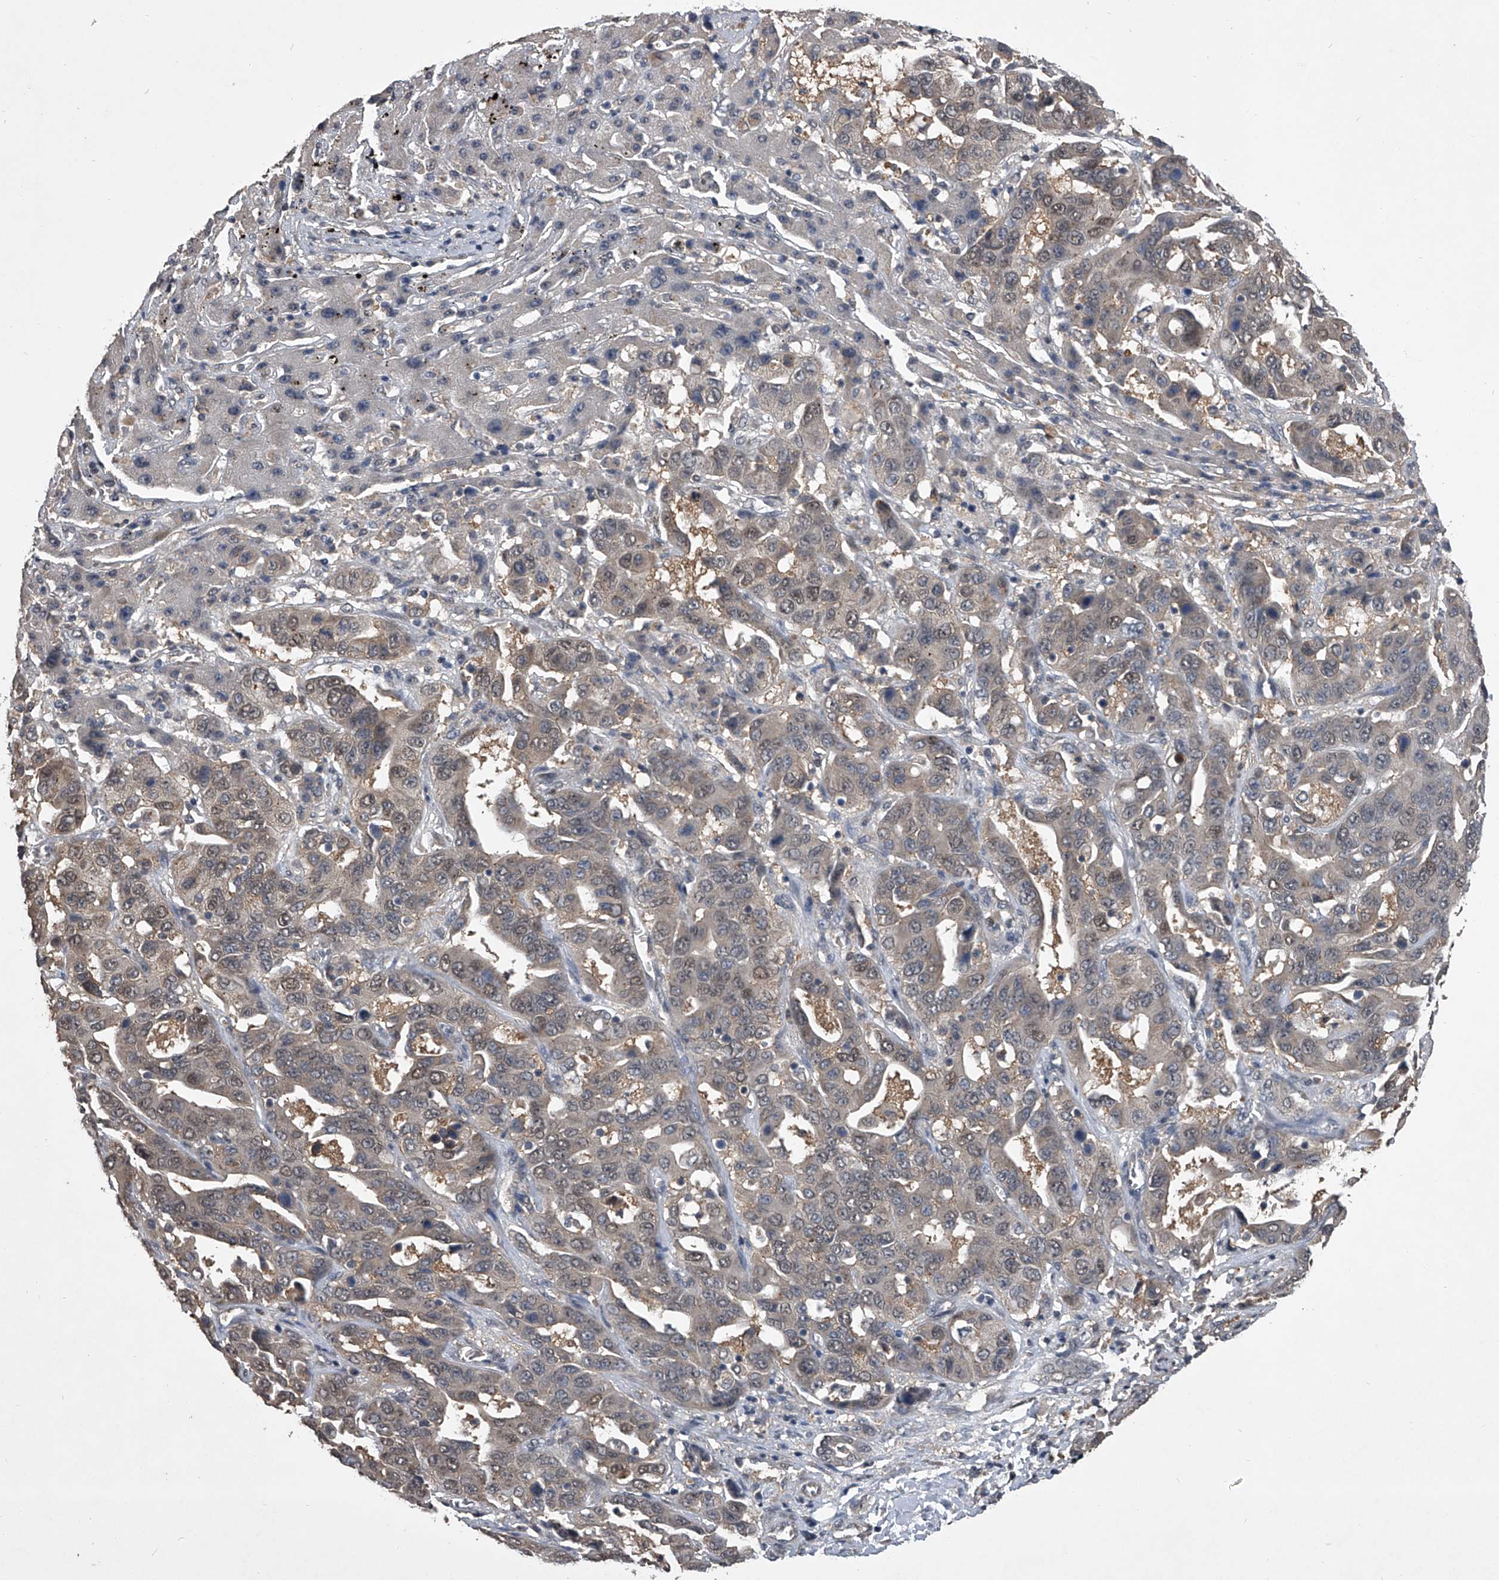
{"staining": {"intensity": "moderate", "quantity": "25%-75%", "location": "cytoplasmic/membranous,nuclear"}, "tissue": "liver cancer", "cell_type": "Tumor cells", "image_type": "cancer", "snomed": [{"axis": "morphology", "description": "Cholangiocarcinoma"}, {"axis": "topography", "description": "Liver"}], "caption": "Protein expression analysis of liver cholangiocarcinoma shows moderate cytoplasmic/membranous and nuclear staining in about 25%-75% of tumor cells. Ihc stains the protein of interest in brown and the nuclei are stained blue.", "gene": "TSNAX", "patient": {"sex": "female", "age": 52}}